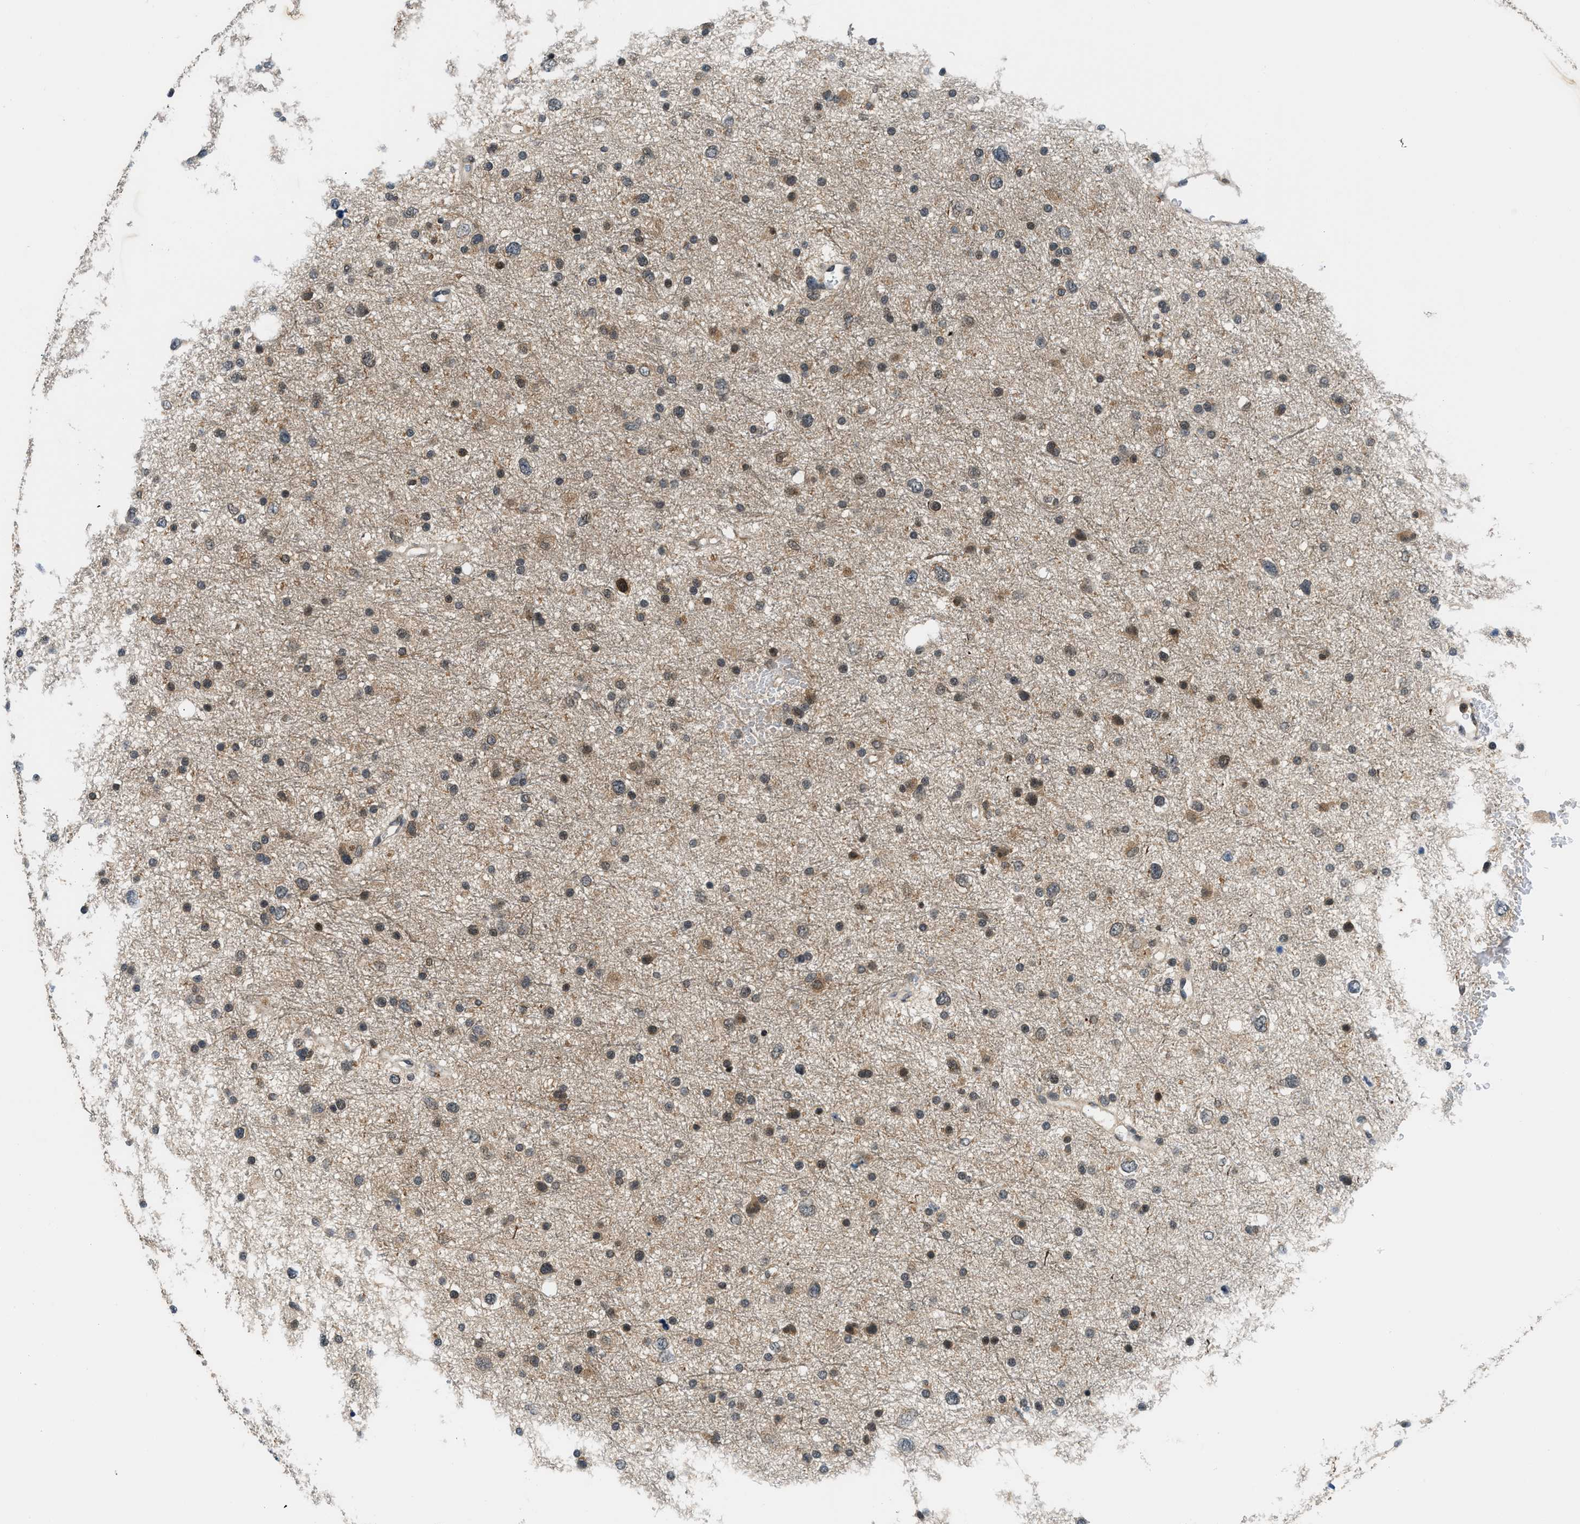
{"staining": {"intensity": "moderate", "quantity": "25%-75%", "location": "cytoplasmic/membranous,nuclear"}, "tissue": "glioma", "cell_type": "Tumor cells", "image_type": "cancer", "snomed": [{"axis": "morphology", "description": "Glioma, malignant, Low grade"}, {"axis": "topography", "description": "Brain"}], "caption": "Glioma stained with DAB immunohistochemistry (IHC) demonstrates medium levels of moderate cytoplasmic/membranous and nuclear positivity in approximately 25%-75% of tumor cells.", "gene": "MTMR1", "patient": {"sex": "female", "age": 37}}